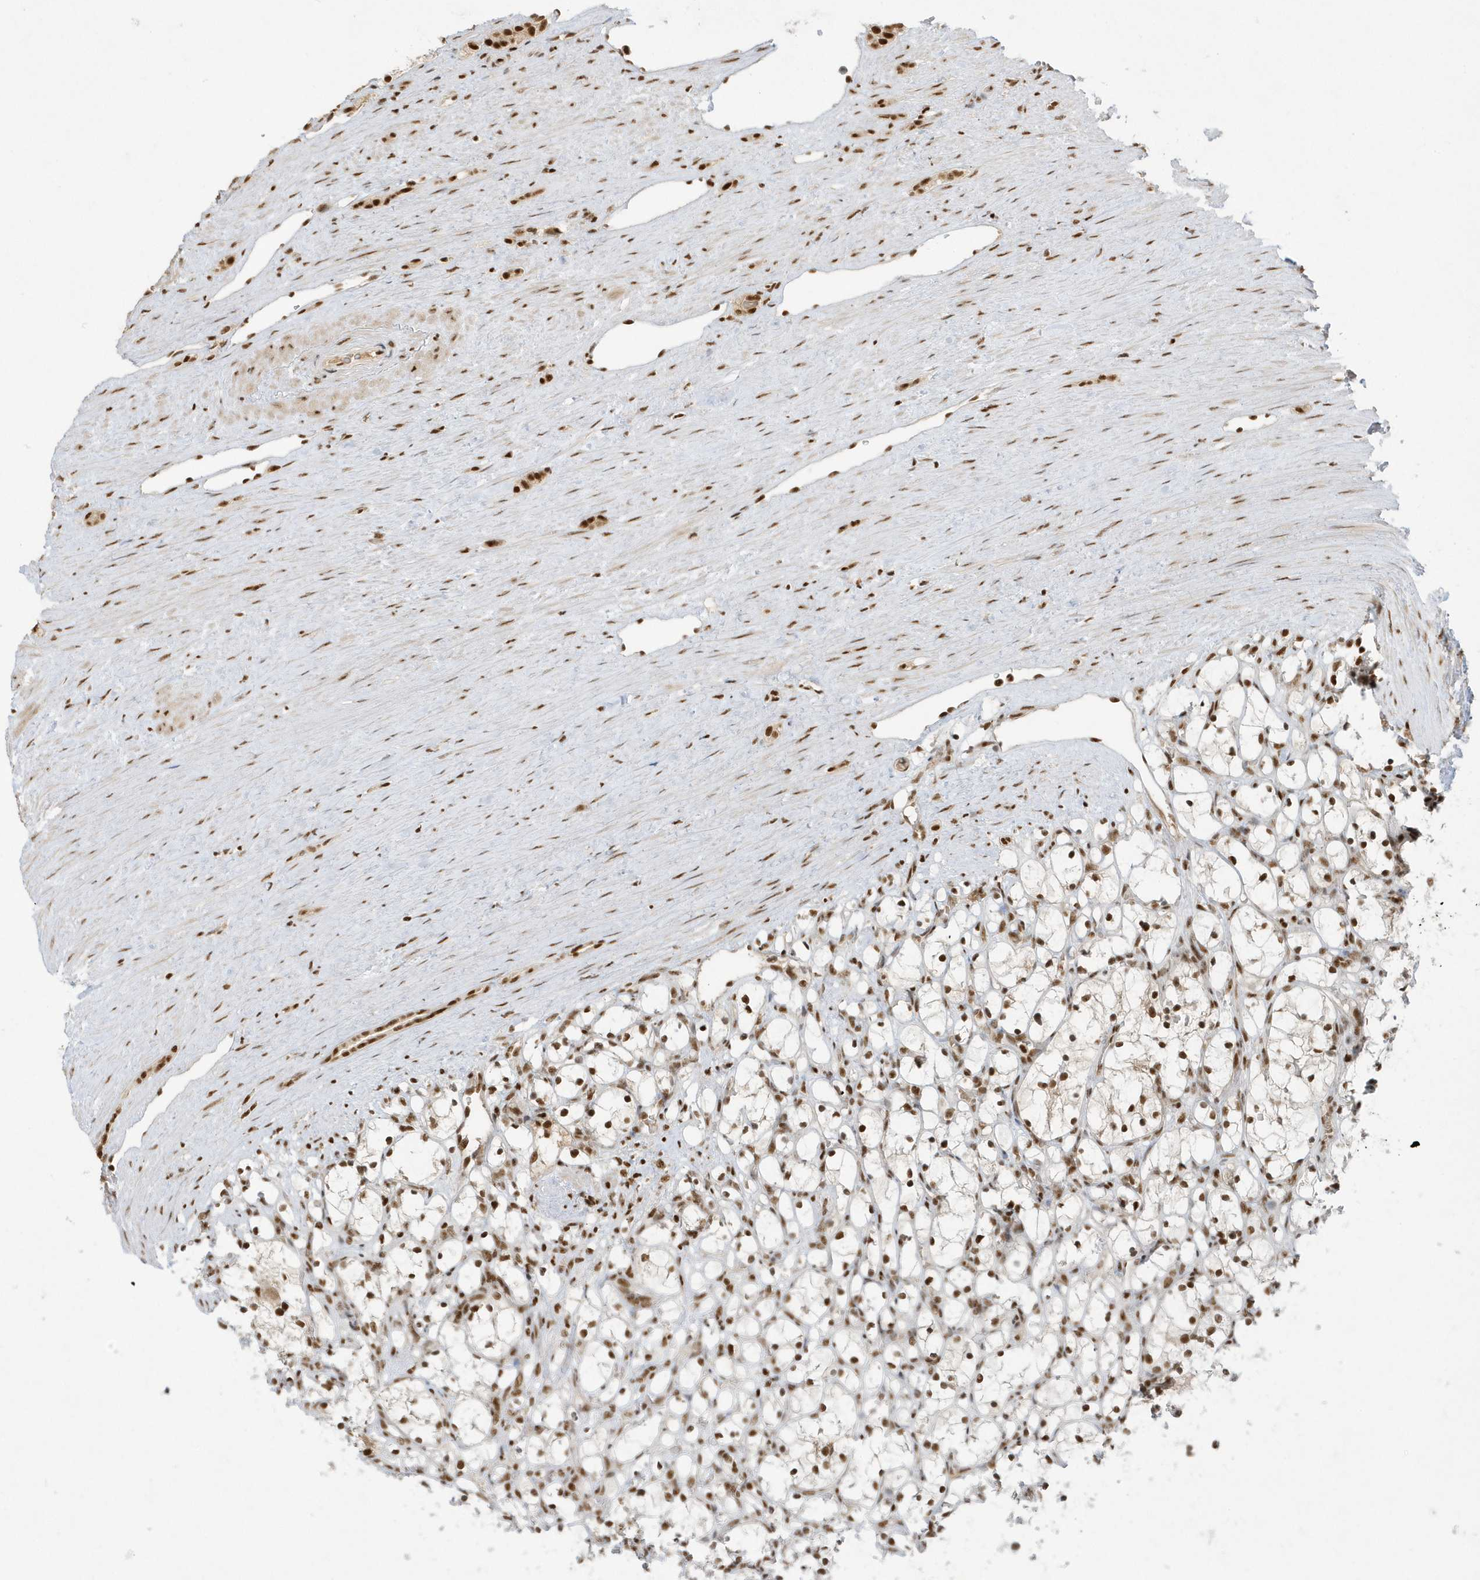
{"staining": {"intensity": "strong", "quantity": ">75%", "location": "nuclear"}, "tissue": "renal cancer", "cell_type": "Tumor cells", "image_type": "cancer", "snomed": [{"axis": "morphology", "description": "Adenocarcinoma, NOS"}, {"axis": "topography", "description": "Kidney"}], "caption": "Adenocarcinoma (renal) tissue exhibits strong nuclear expression in approximately >75% of tumor cells, visualized by immunohistochemistry. The protein is stained brown, and the nuclei are stained in blue (DAB IHC with brightfield microscopy, high magnification).", "gene": "PPIL2", "patient": {"sex": "female", "age": 69}}